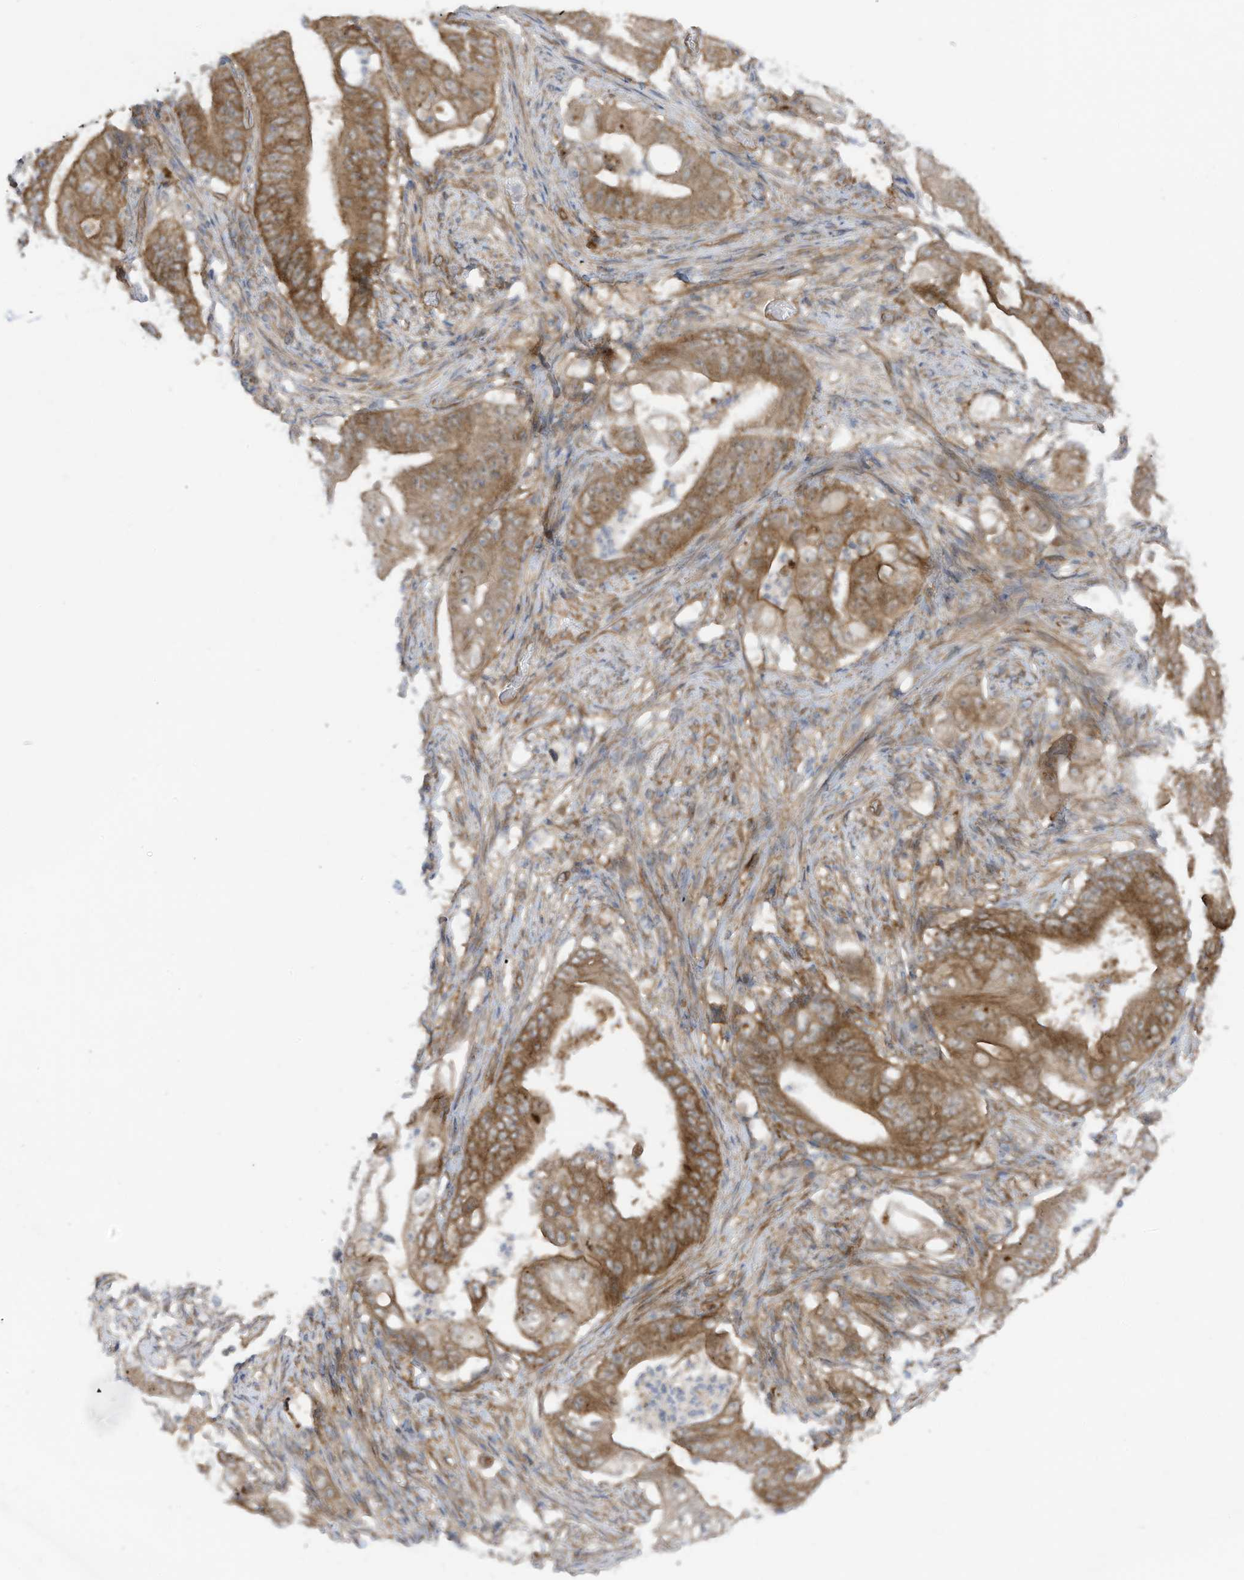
{"staining": {"intensity": "moderate", "quantity": ">75%", "location": "cytoplasmic/membranous"}, "tissue": "stomach cancer", "cell_type": "Tumor cells", "image_type": "cancer", "snomed": [{"axis": "morphology", "description": "Adenocarcinoma, NOS"}, {"axis": "topography", "description": "Stomach"}], "caption": "Immunohistochemistry image of neoplastic tissue: human adenocarcinoma (stomach) stained using immunohistochemistry demonstrates medium levels of moderate protein expression localized specifically in the cytoplasmic/membranous of tumor cells, appearing as a cytoplasmic/membranous brown color.", "gene": "REPS1", "patient": {"sex": "female", "age": 73}}